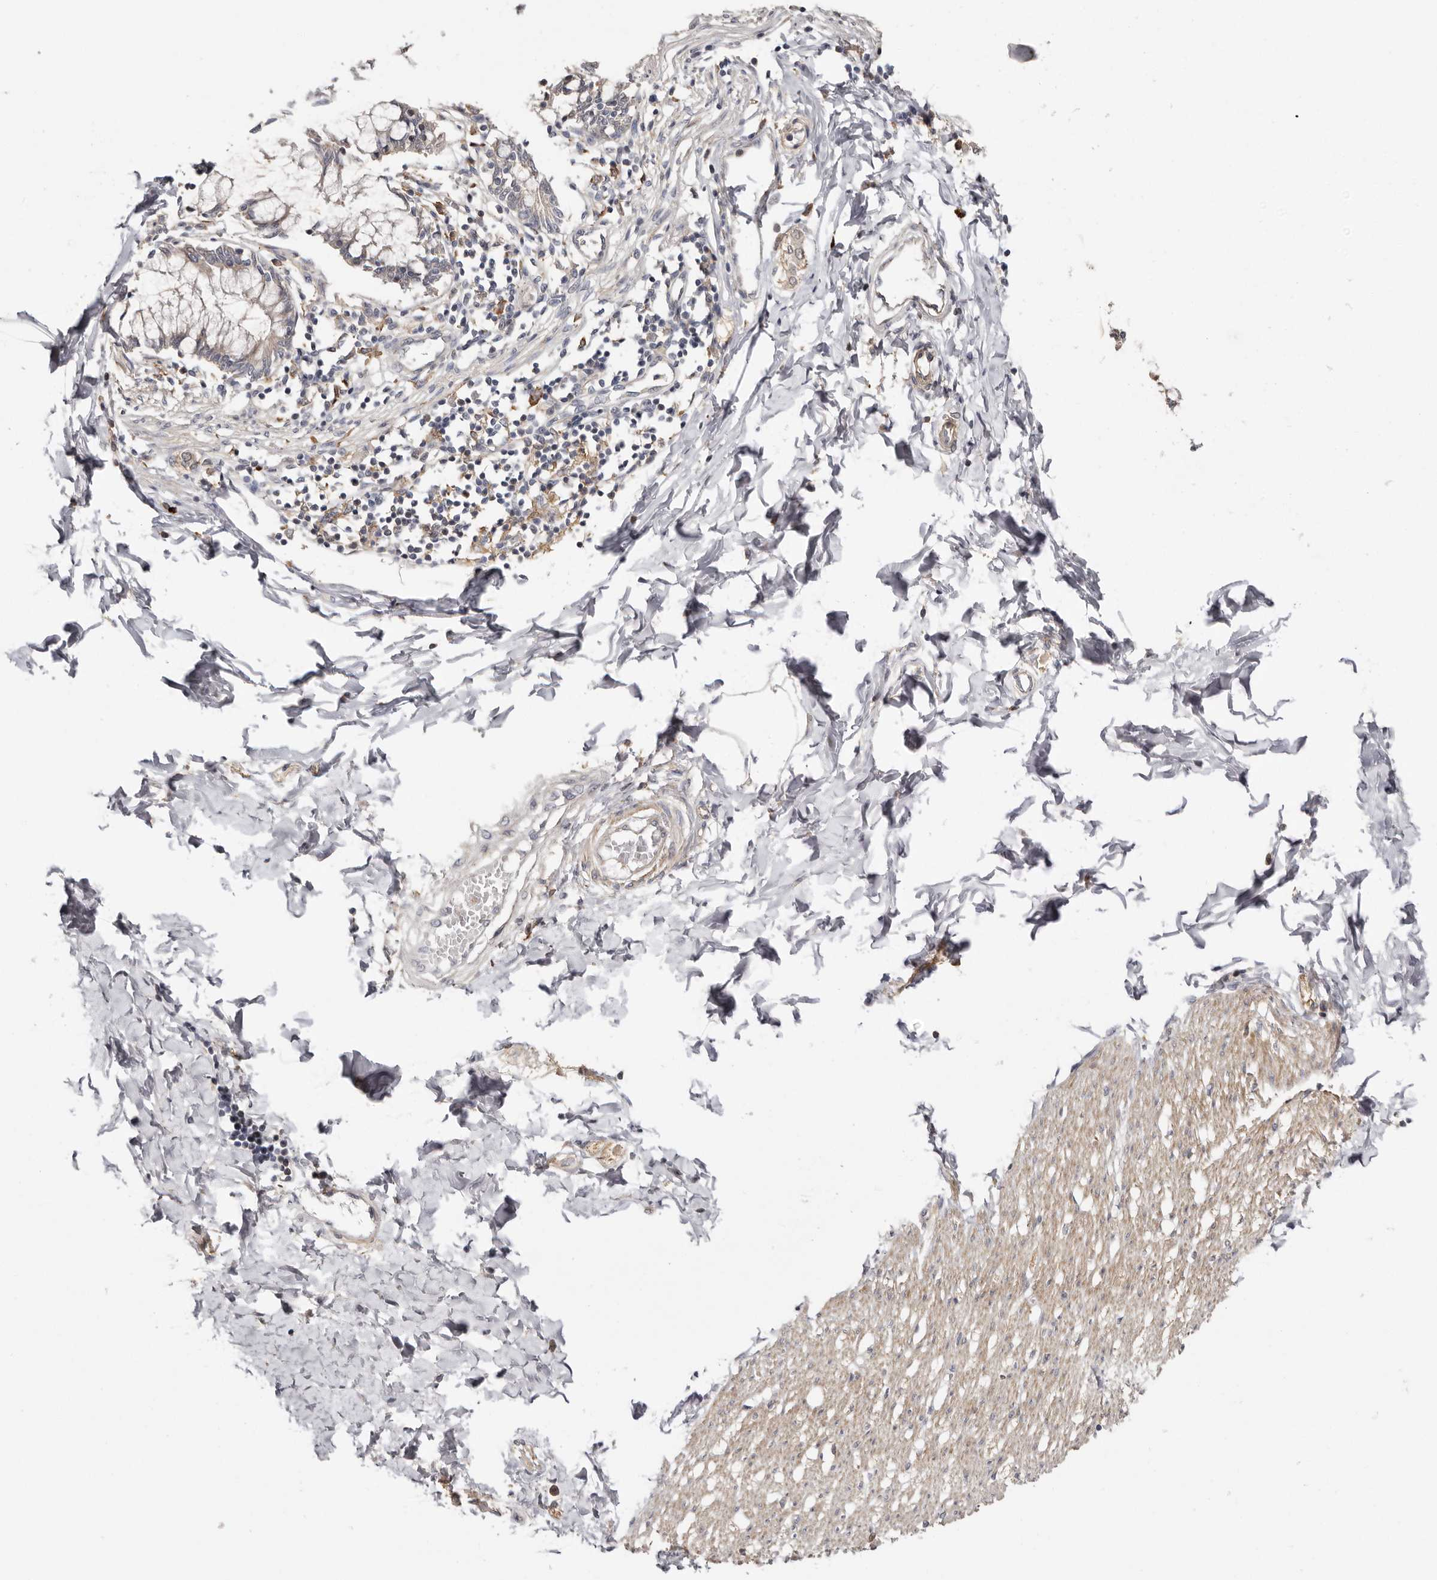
{"staining": {"intensity": "weak", "quantity": ">75%", "location": "cytoplasmic/membranous"}, "tissue": "smooth muscle", "cell_type": "Smooth muscle cells", "image_type": "normal", "snomed": [{"axis": "morphology", "description": "Normal tissue, NOS"}, {"axis": "morphology", "description": "Adenocarcinoma, NOS"}, {"axis": "topography", "description": "Colon"}, {"axis": "topography", "description": "Peripheral nerve tissue"}], "caption": "Immunohistochemical staining of unremarkable human smooth muscle displays low levels of weak cytoplasmic/membranous staining in approximately >75% of smooth muscle cells. The protein is shown in brown color, while the nuclei are stained blue.", "gene": "MSRB2", "patient": {"sex": "male", "age": 14}}